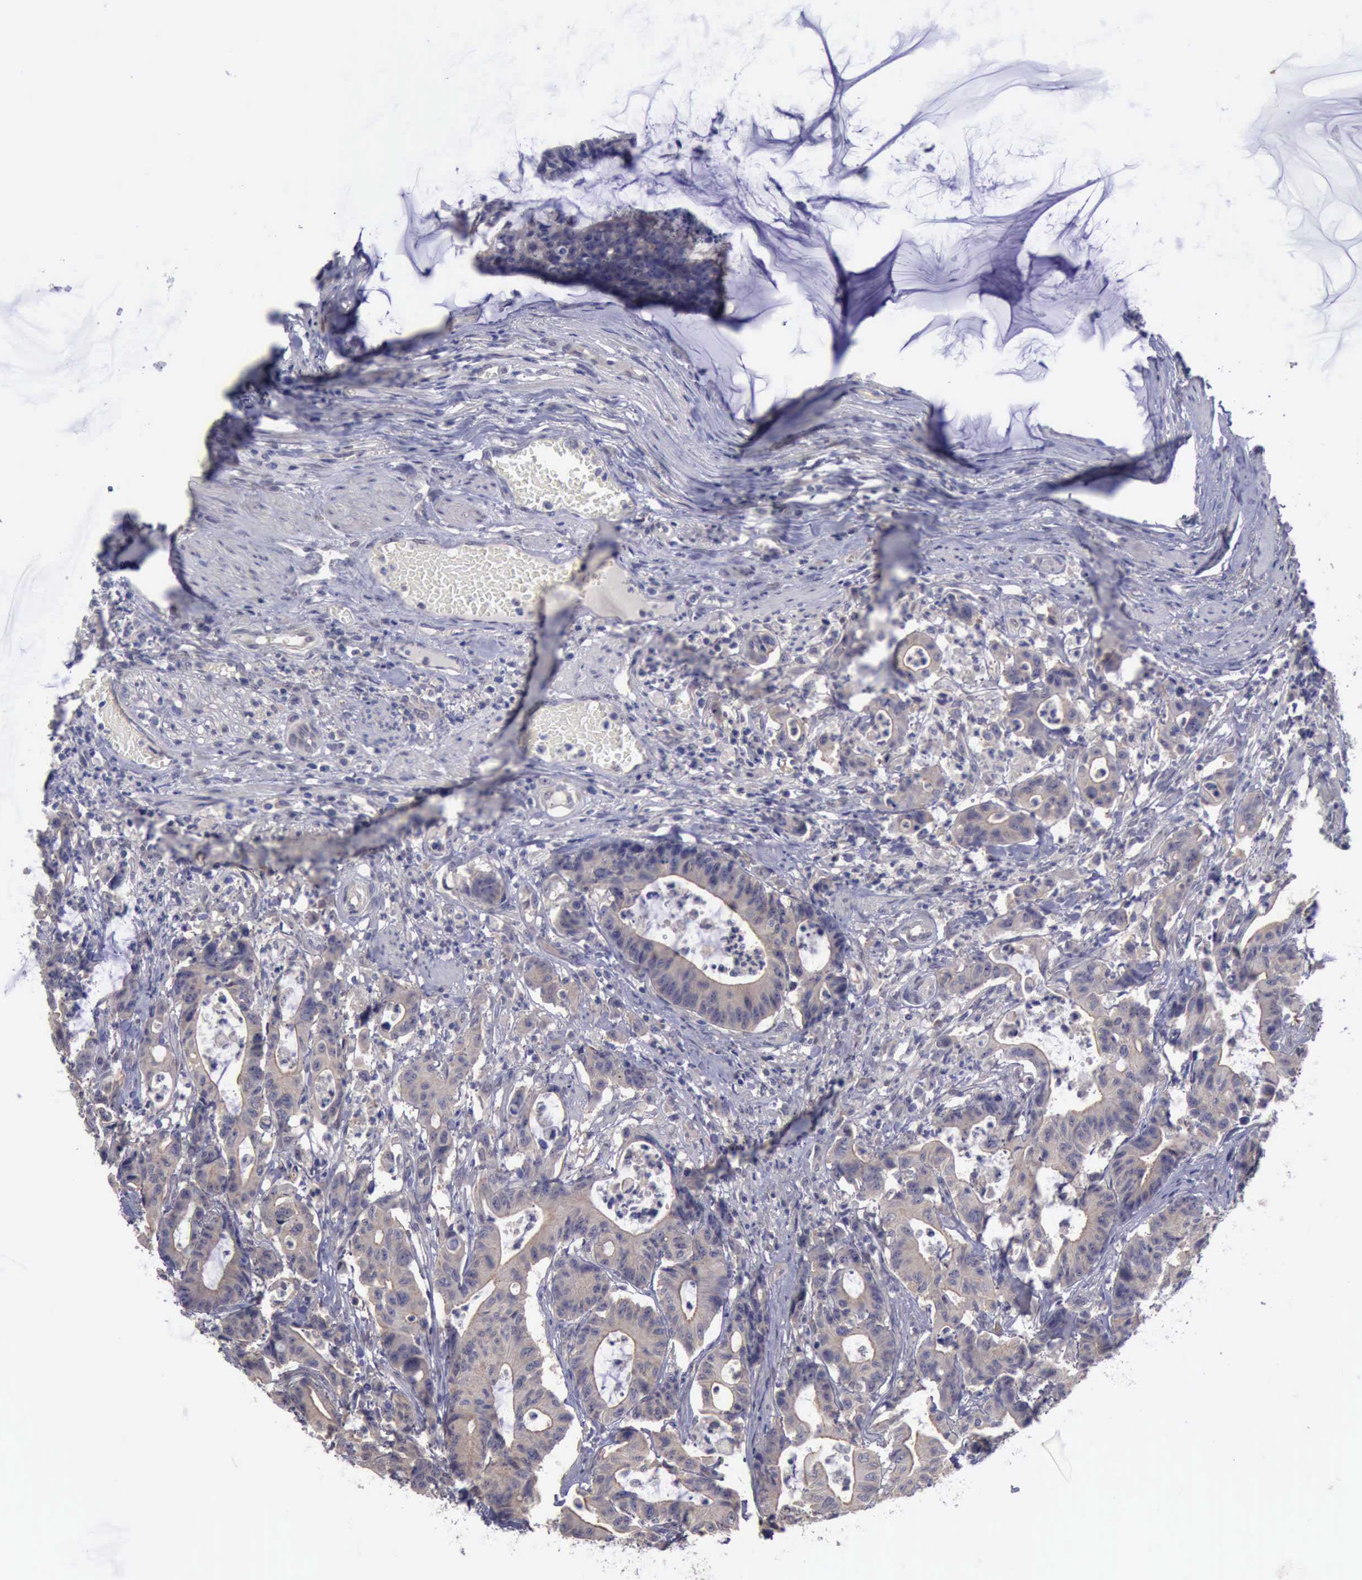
{"staining": {"intensity": "weak", "quantity": ">75%", "location": "cytoplasmic/membranous"}, "tissue": "colorectal cancer", "cell_type": "Tumor cells", "image_type": "cancer", "snomed": [{"axis": "morphology", "description": "Adenocarcinoma, NOS"}, {"axis": "topography", "description": "Colon"}], "caption": "Brown immunohistochemical staining in human colorectal adenocarcinoma displays weak cytoplasmic/membranous staining in about >75% of tumor cells.", "gene": "PHKA1", "patient": {"sex": "female", "age": 84}}